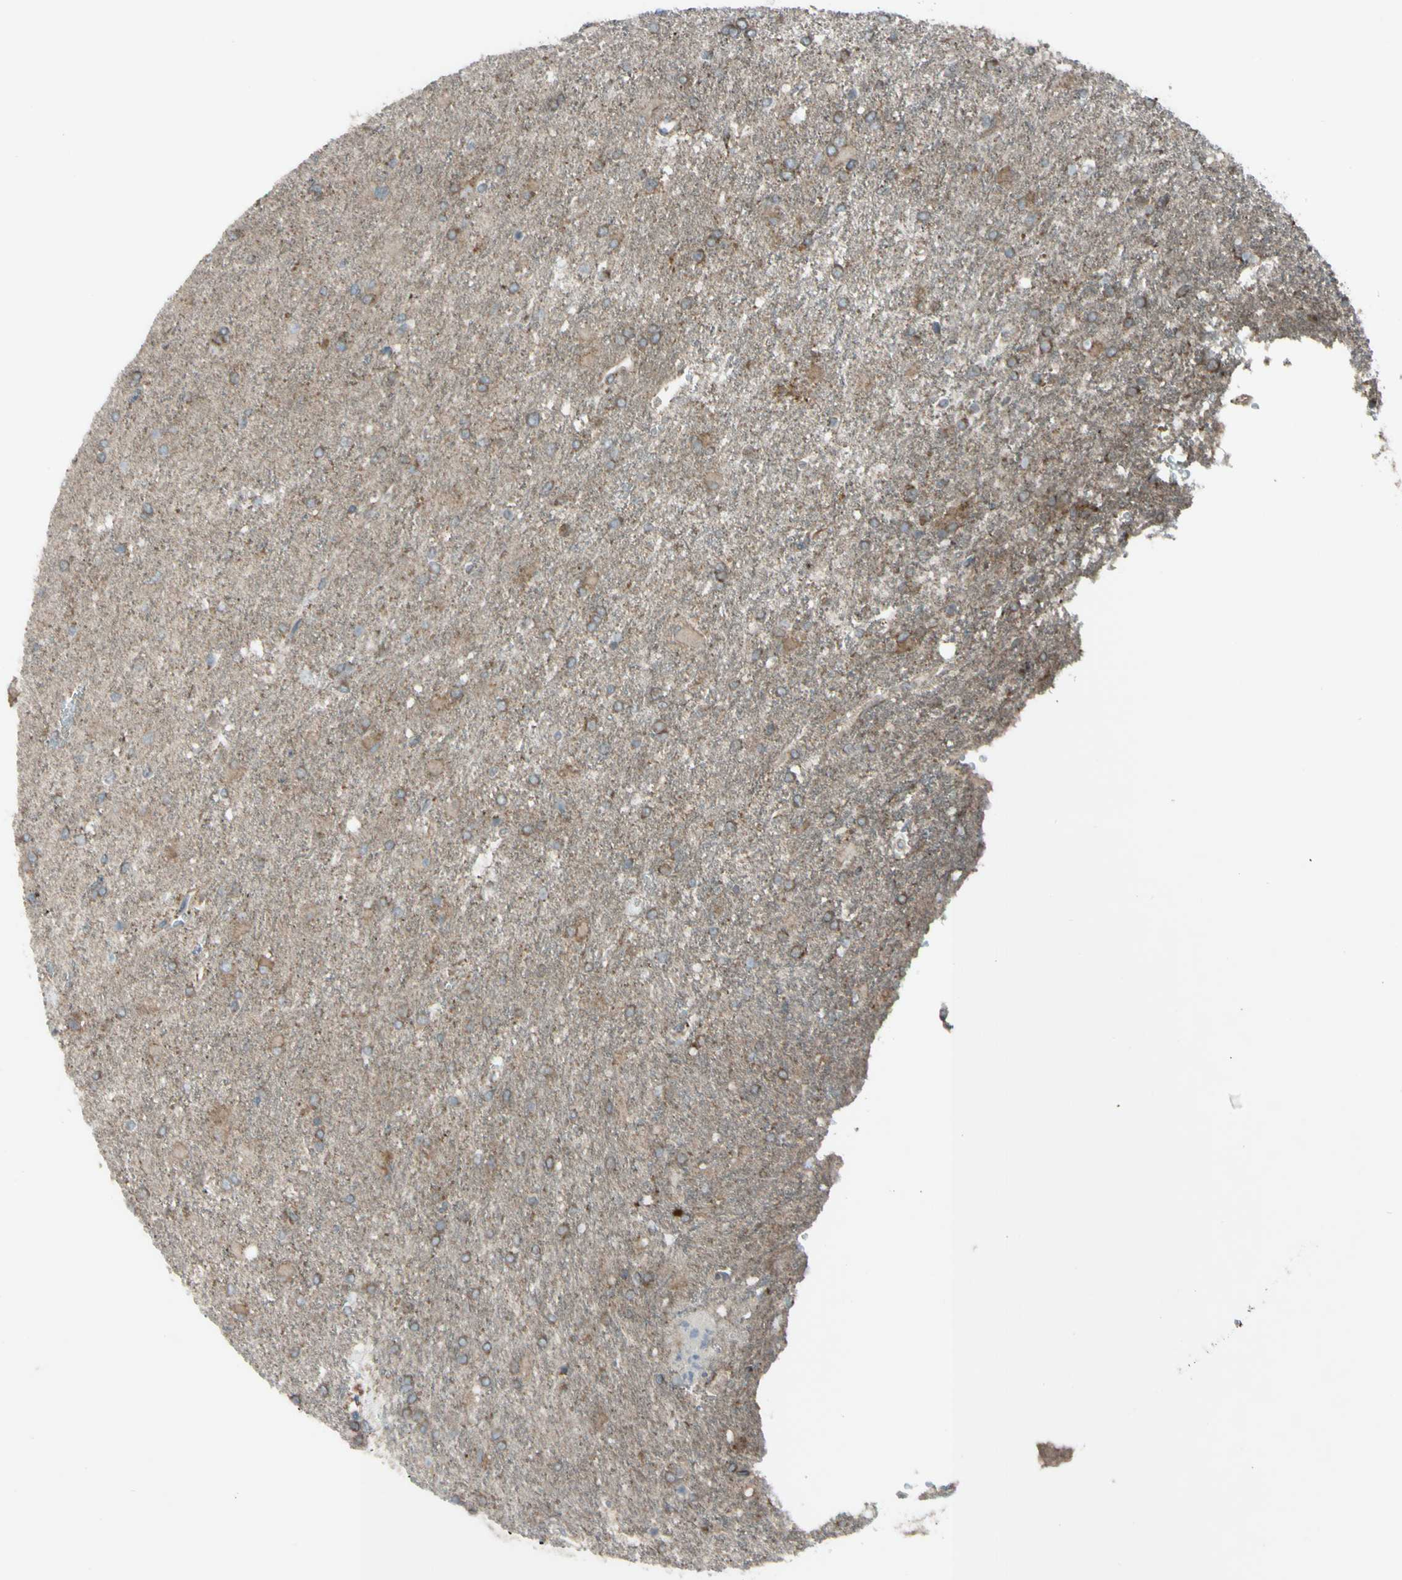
{"staining": {"intensity": "moderate", "quantity": "25%-75%", "location": "cytoplasmic/membranous"}, "tissue": "glioma", "cell_type": "Tumor cells", "image_type": "cancer", "snomed": [{"axis": "morphology", "description": "Glioma, malignant, High grade"}, {"axis": "topography", "description": "Brain"}], "caption": "IHC photomicrograph of human glioma stained for a protein (brown), which reveals medium levels of moderate cytoplasmic/membranous positivity in approximately 25%-75% of tumor cells.", "gene": "ACOT8", "patient": {"sex": "male", "age": 71}}